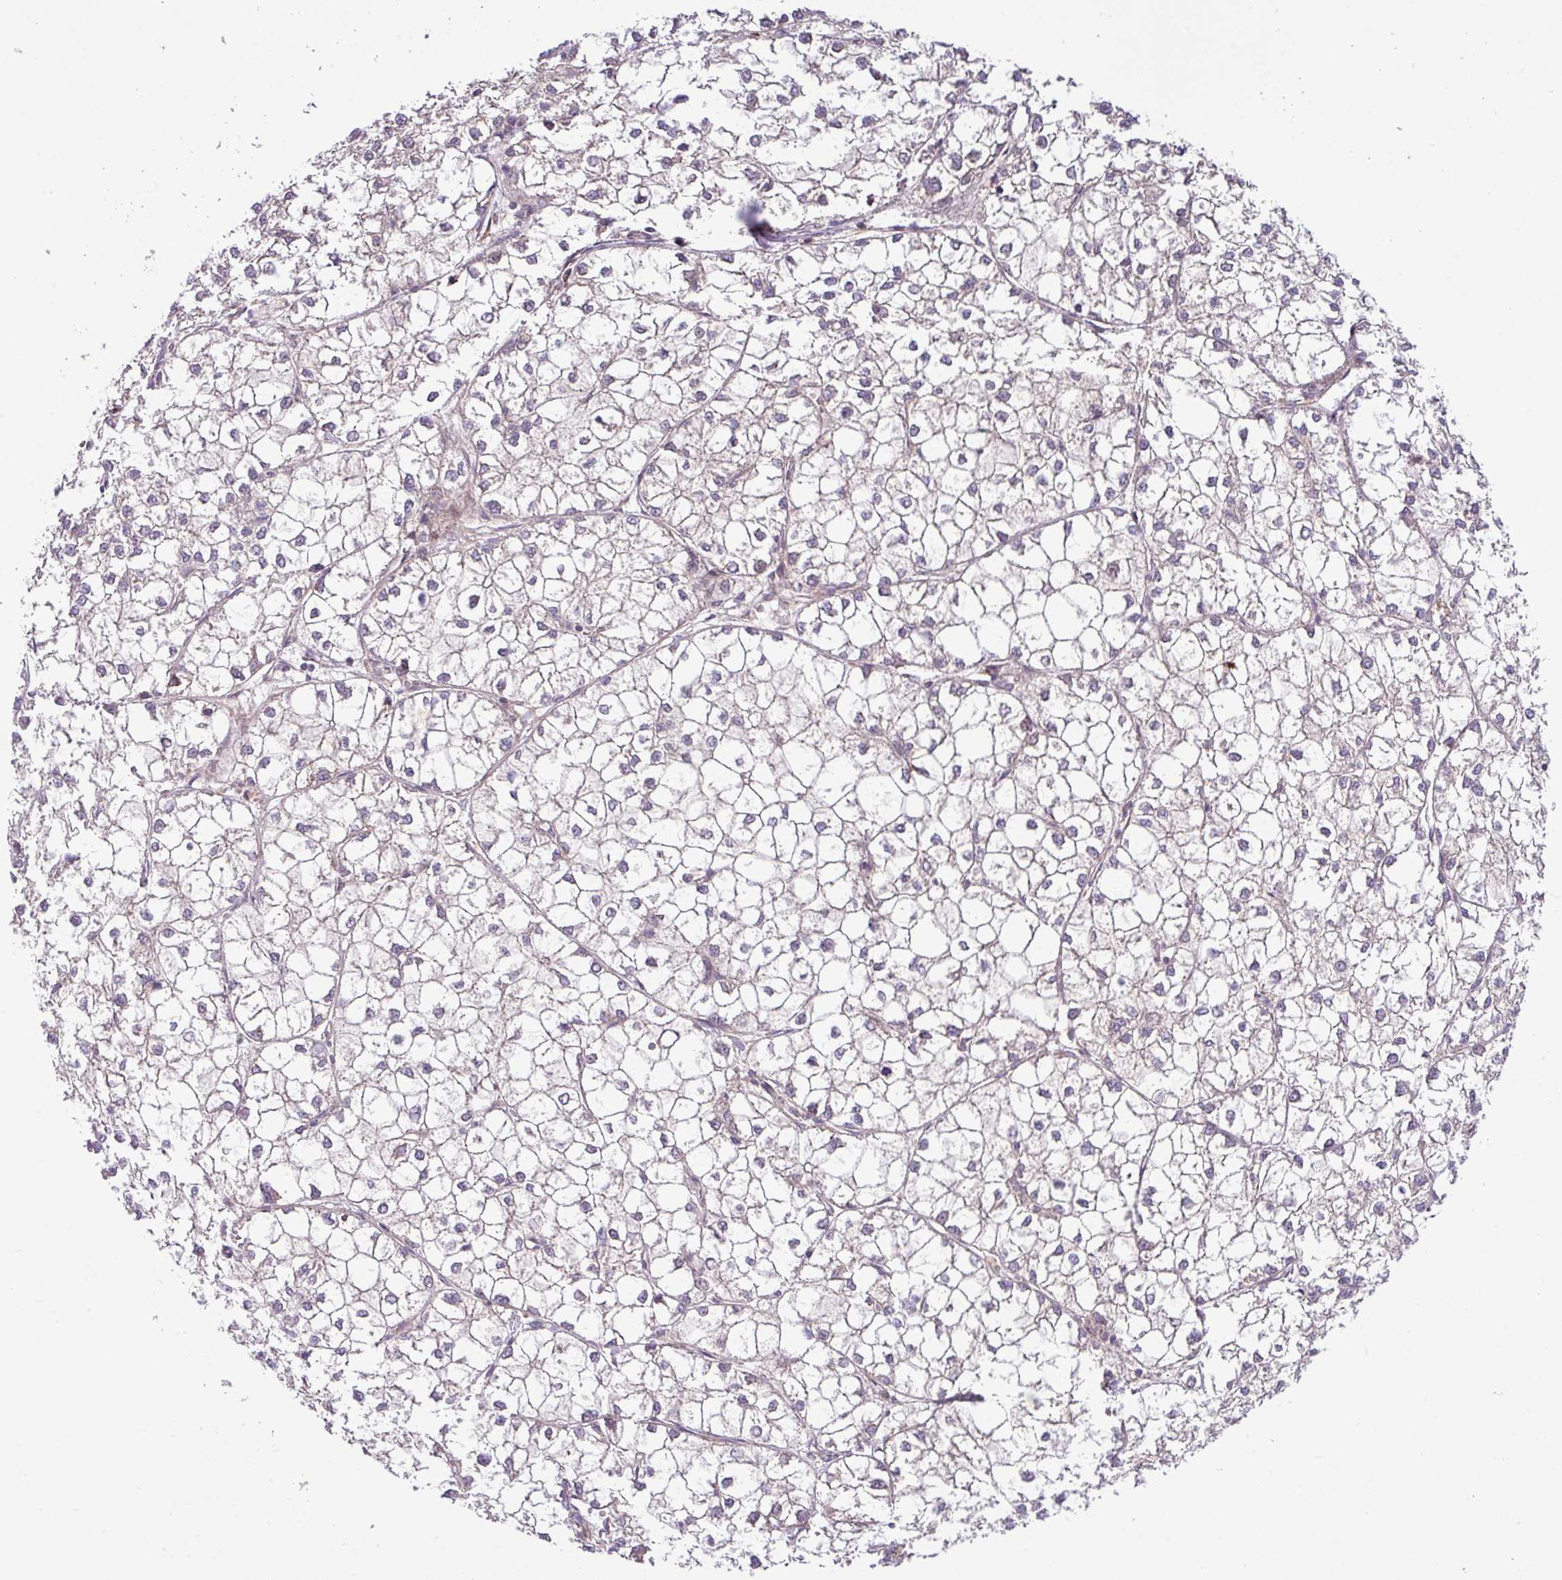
{"staining": {"intensity": "negative", "quantity": "none", "location": "none"}, "tissue": "liver cancer", "cell_type": "Tumor cells", "image_type": "cancer", "snomed": [{"axis": "morphology", "description": "Carcinoma, Hepatocellular, NOS"}, {"axis": "topography", "description": "Liver"}], "caption": "Liver cancer stained for a protein using IHC reveals no expression tumor cells.", "gene": "B3GNT9", "patient": {"sex": "female", "age": 43}}